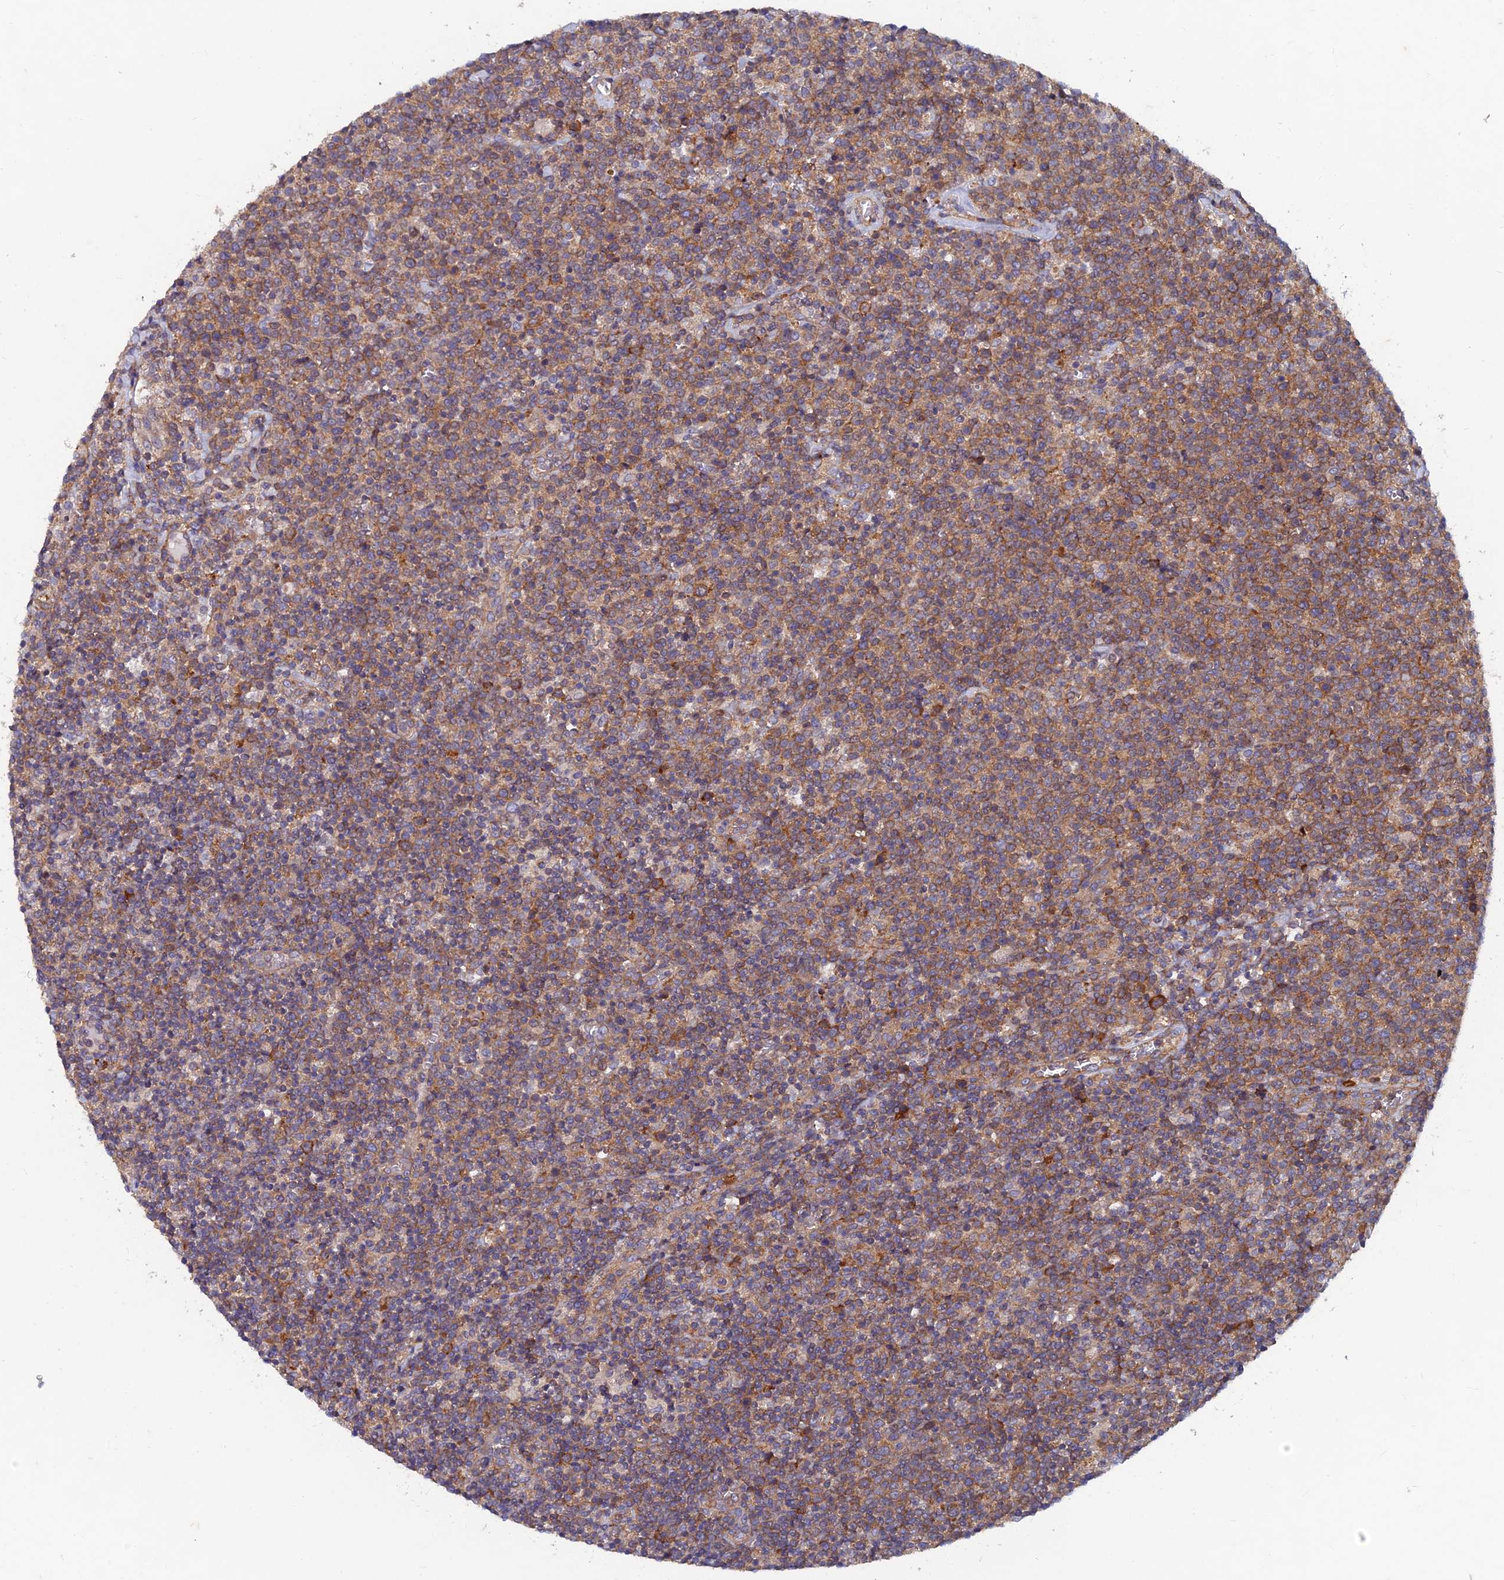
{"staining": {"intensity": "moderate", "quantity": ">75%", "location": "cytoplasmic/membranous"}, "tissue": "lymphoma", "cell_type": "Tumor cells", "image_type": "cancer", "snomed": [{"axis": "morphology", "description": "Malignant lymphoma, non-Hodgkin's type, High grade"}, {"axis": "topography", "description": "Lymph node"}], "caption": "Brown immunohistochemical staining in lymphoma demonstrates moderate cytoplasmic/membranous positivity in approximately >75% of tumor cells. Using DAB (3,3'-diaminobenzidine) (brown) and hematoxylin (blue) stains, captured at high magnification using brightfield microscopy.", "gene": "NCAPG", "patient": {"sex": "male", "age": 61}}